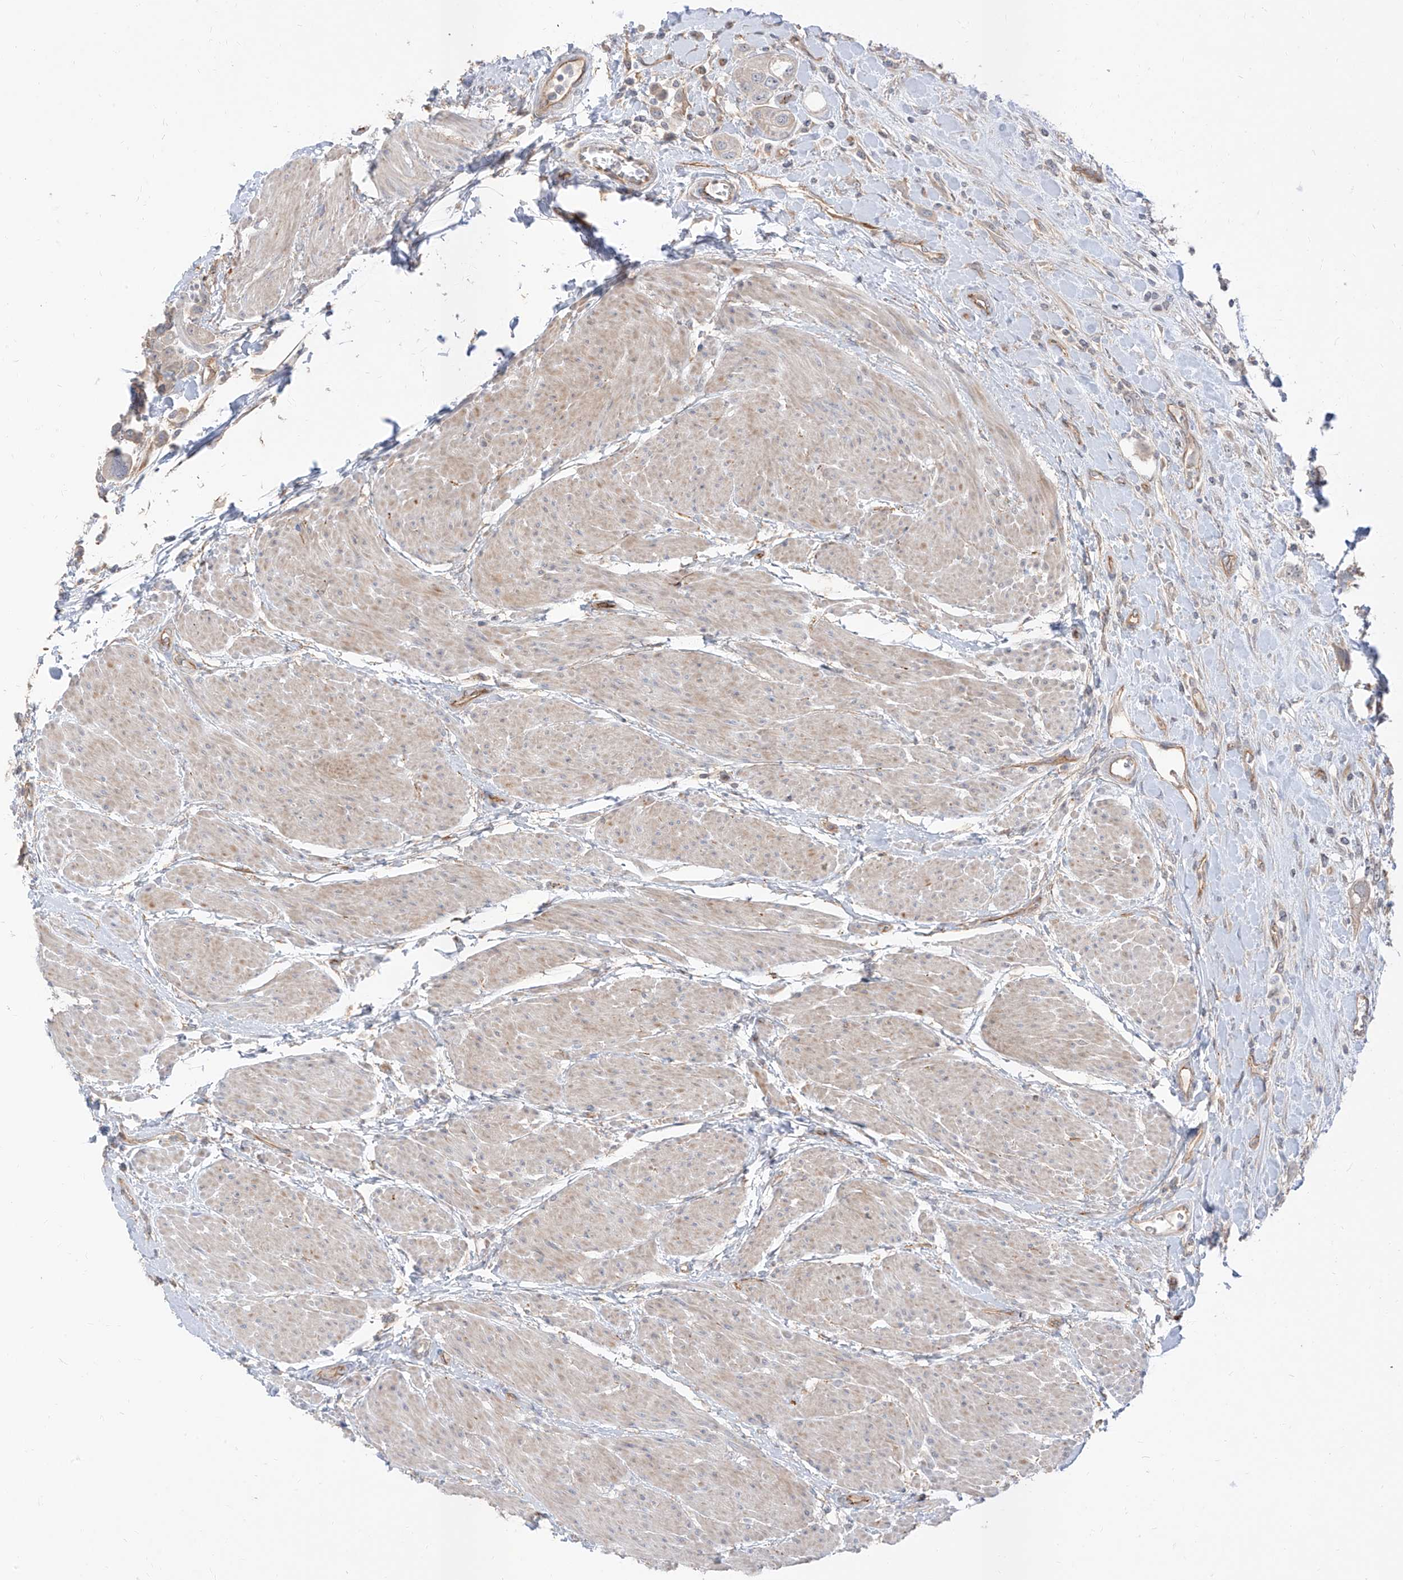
{"staining": {"intensity": "negative", "quantity": "none", "location": "none"}, "tissue": "urothelial cancer", "cell_type": "Tumor cells", "image_type": "cancer", "snomed": [{"axis": "morphology", "description": "Urothelial carcinoma, High grade"}, {"axis": "topography", "description": "Urinary bladder"}], "caption": "IHC of urothelial carcinoma (high-grade) demonstrates no expression in tumor cells. (Stains: DAB IHC with hematoxylin counter stain, Microscopy: brightfield microscopy at high magnification).", "gene": "EPHX4", "patient": {"sex": "male", "age": 50}}